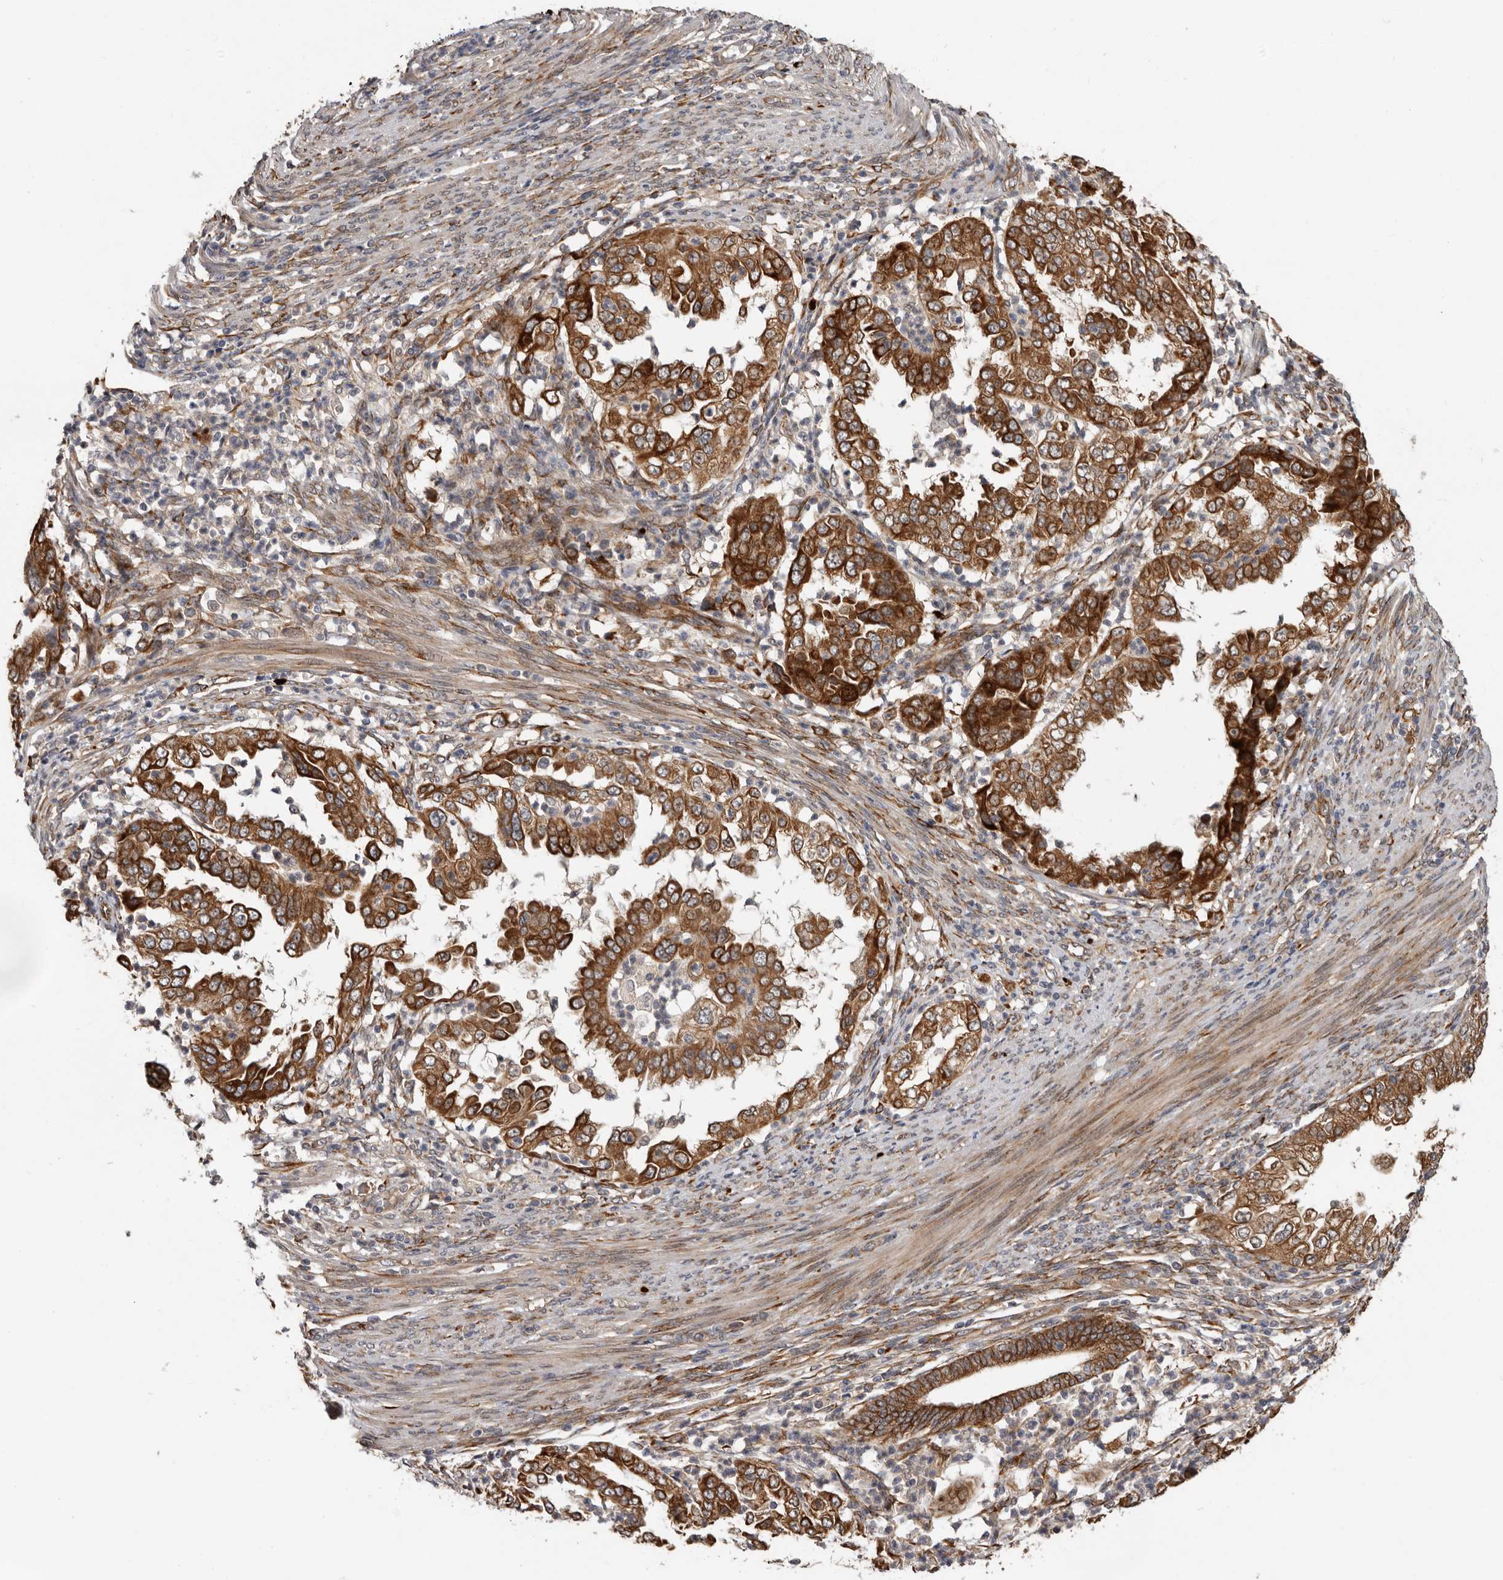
{"staining": {"intensity": "strong", "quantity": ">75%", "location": "cytoplasmic/membranous"}, "tissue": "endometrial cancer", "cell_type": "Tumor cells", "image_type": "cancer", "snomed": [{"axis": "morphology", "description": "Adenocarcinoma, NOS"}, {"axis": "topography", "description": "Endometrium"}], "caption": "Strong cytoplasmic/membranous staining for a protein is present in about >75% of tumor cells of endometrial cancer (adenocarcinoma) using immunohistochemistry (IHC).", "gene": "MTF1", "patient": {"sex": "female", "age": 85}}